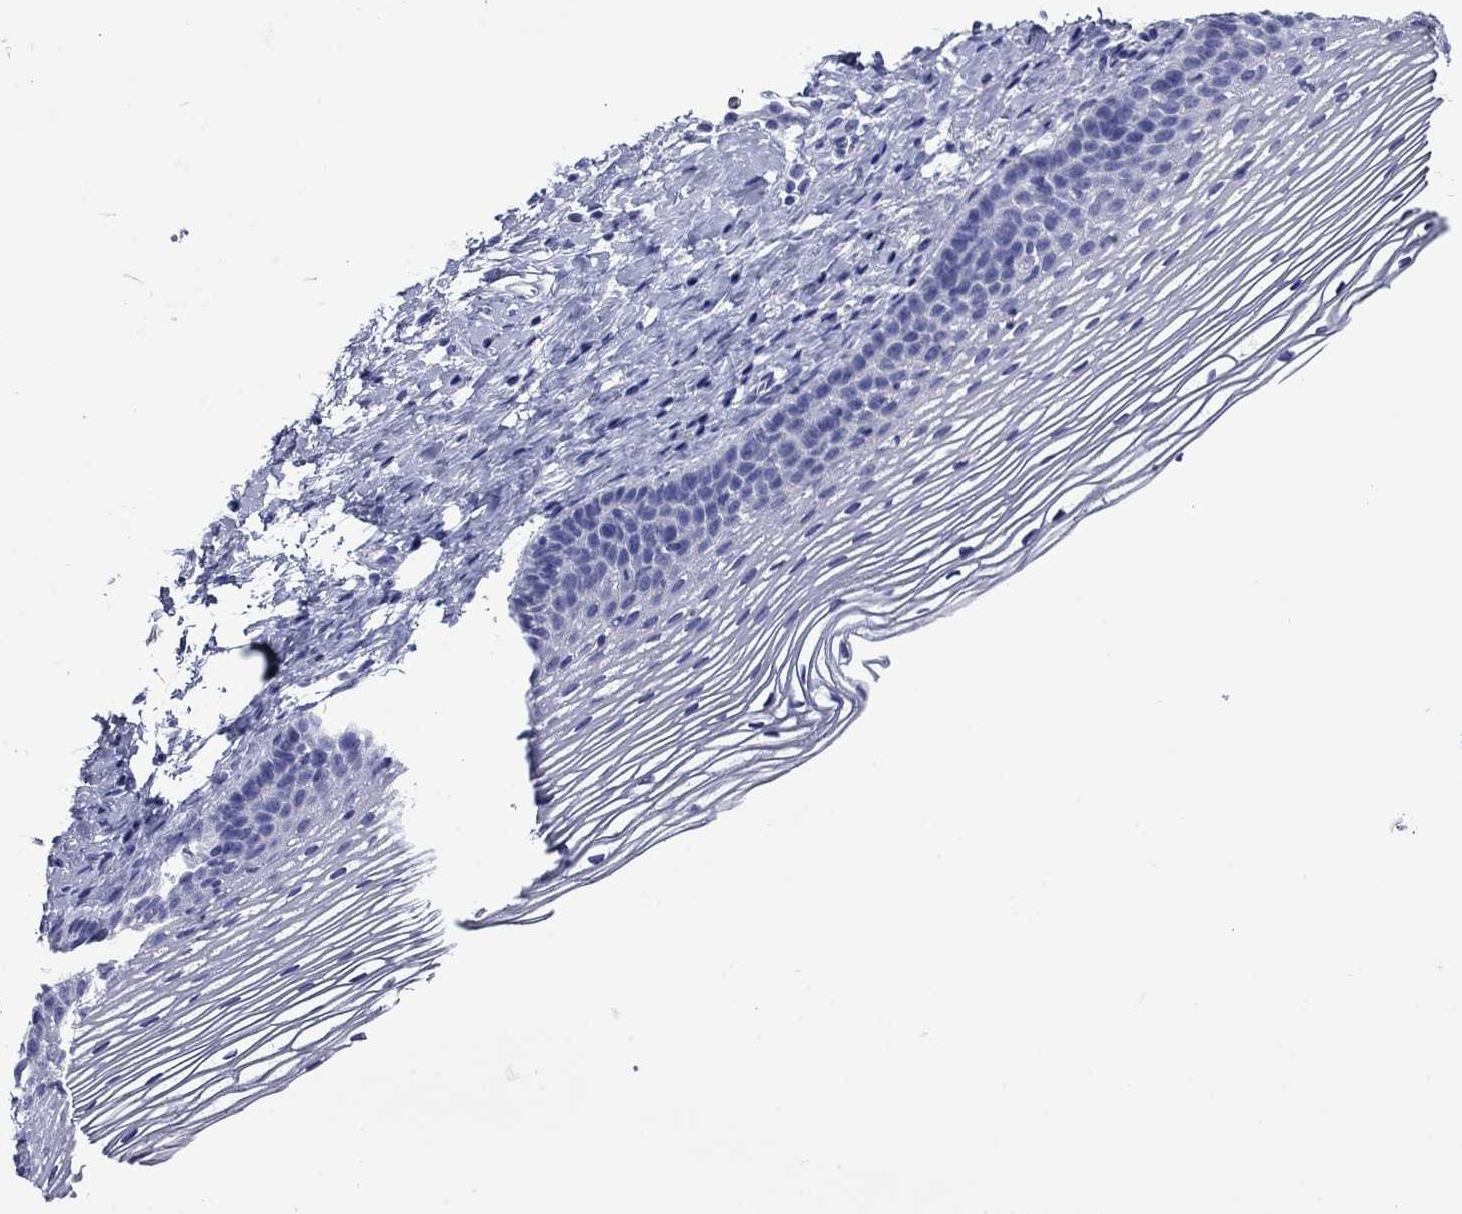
{"staining": {"intensity": "negative", "quantity": "none", "location": "none"}, "tissue": "cervix", "cell_type": "Glandular cells", "image_type": "normal", "snomed": [{"axis": "morphology", "description": "Normal tissue, NOS"}, {"axis": "topography", "description": "Cervix"}], "caption": "IHC micrograph of normal cervix: human cervix stained with DAB (3,3'-diaminobenzidine) shows no significant protein staining in glandular cells.", "gene": "GIP", "patient": {"sex": "female", "age": 39}}